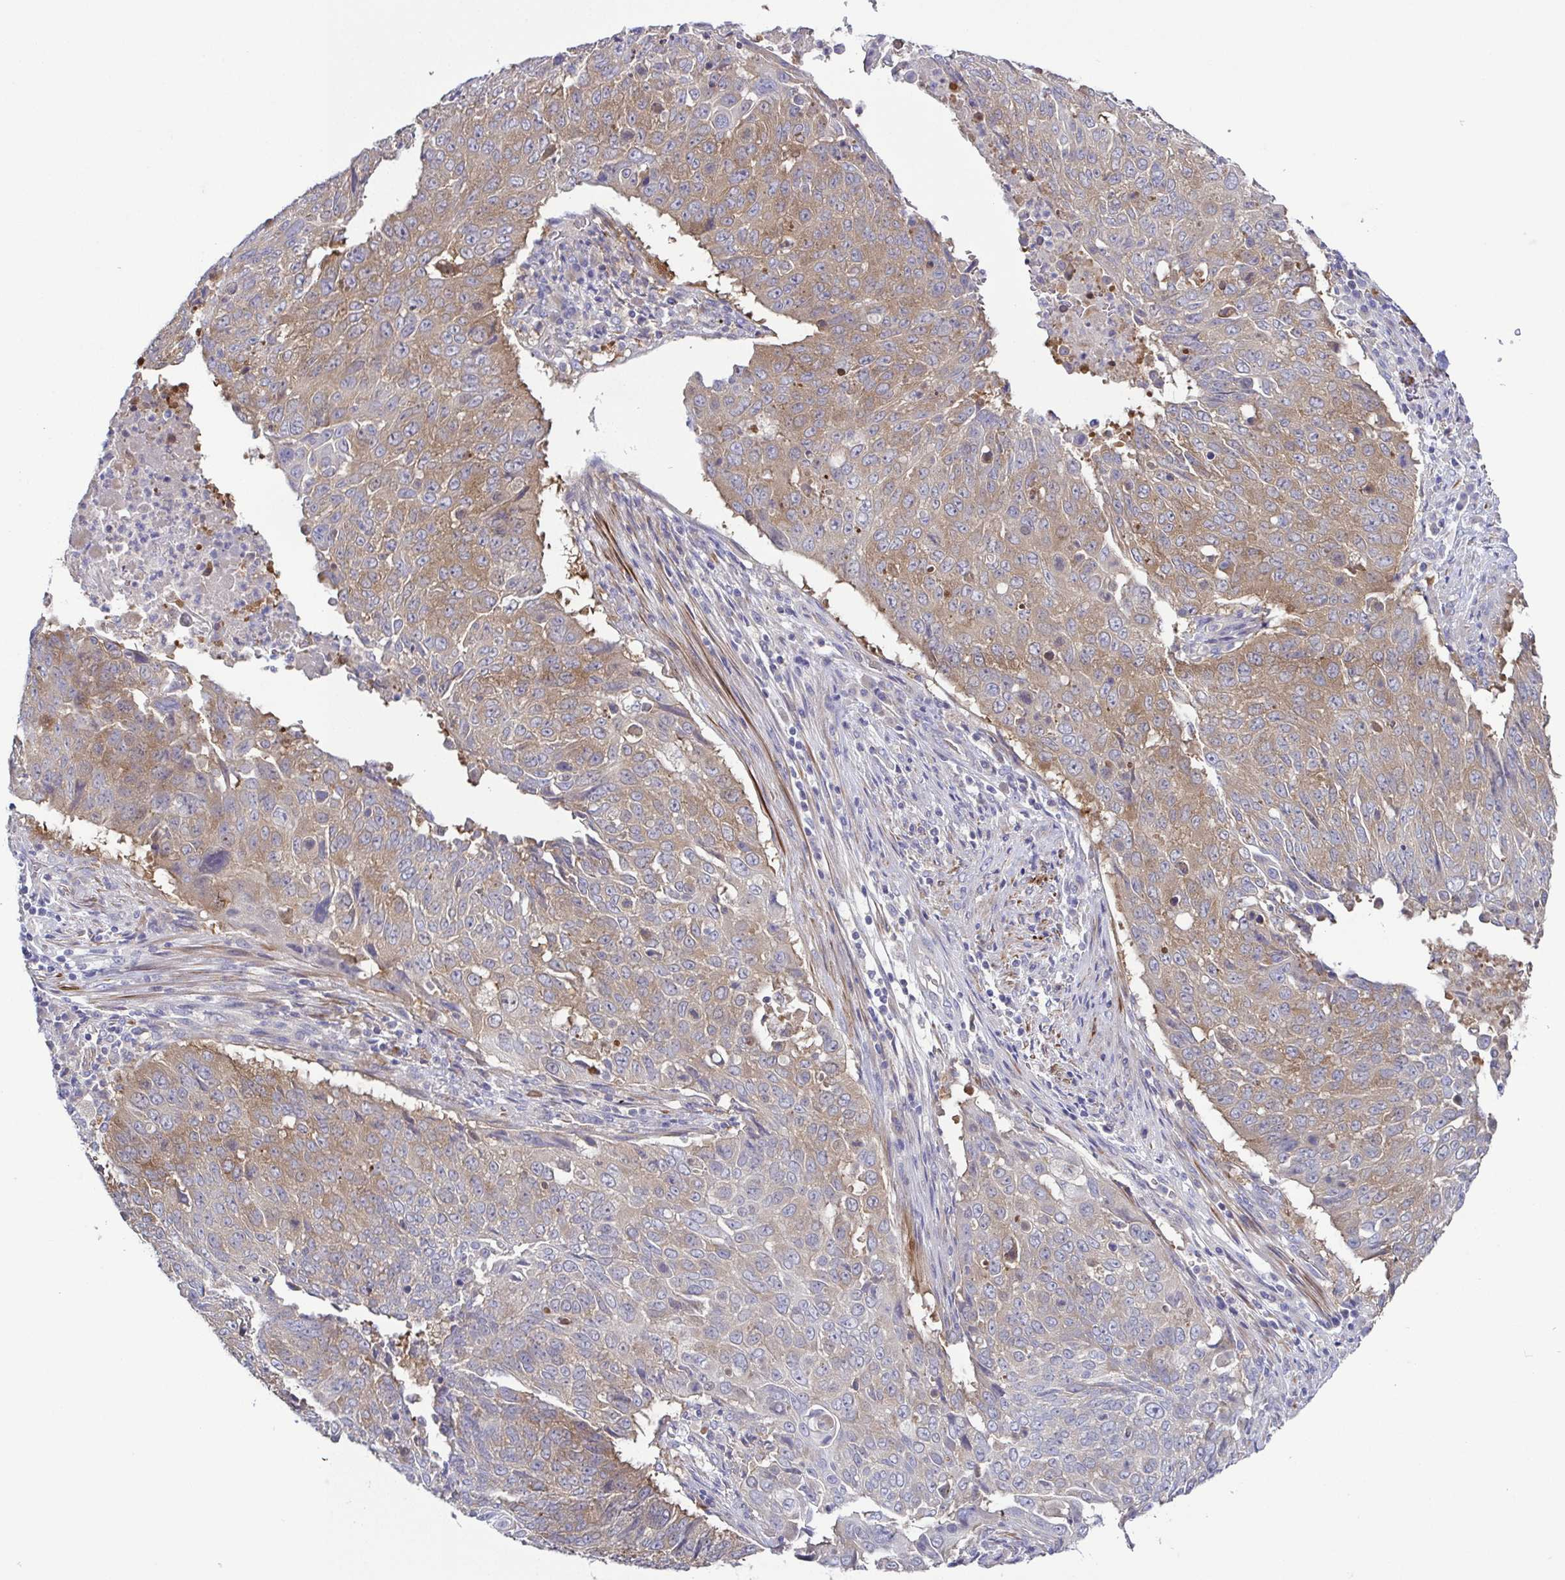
{"staining": {"intensity": "moderate", "quantity": "25%-75%", "location": "cytoplasmic/membranous"}, "tissue": "lung cancer", "cell_type": "Tumor cells", "image_type": "cancer", "snomed": [{"axis": "morphology", "description": "Normal tissue, NOS"}, {"axis": "morphology", "description": "Squamous cell carcinoma, NOS"}, {"axis": "topography", "description": "Bronchus"}, {"axis": "topography", "description": "Lung"}], "caption": "Tumor cells reveal medium levels of moderate cytoplasmic/membranous expression in approximately 25%-75% of cells in lung cancer. The staining was performed using DAB, with brown indicating positive protein expression. Nuclei are stained blue with hematoxylin.", "gene": "CFAP97D1", "patient": {"sex": "male", "age": 64}}